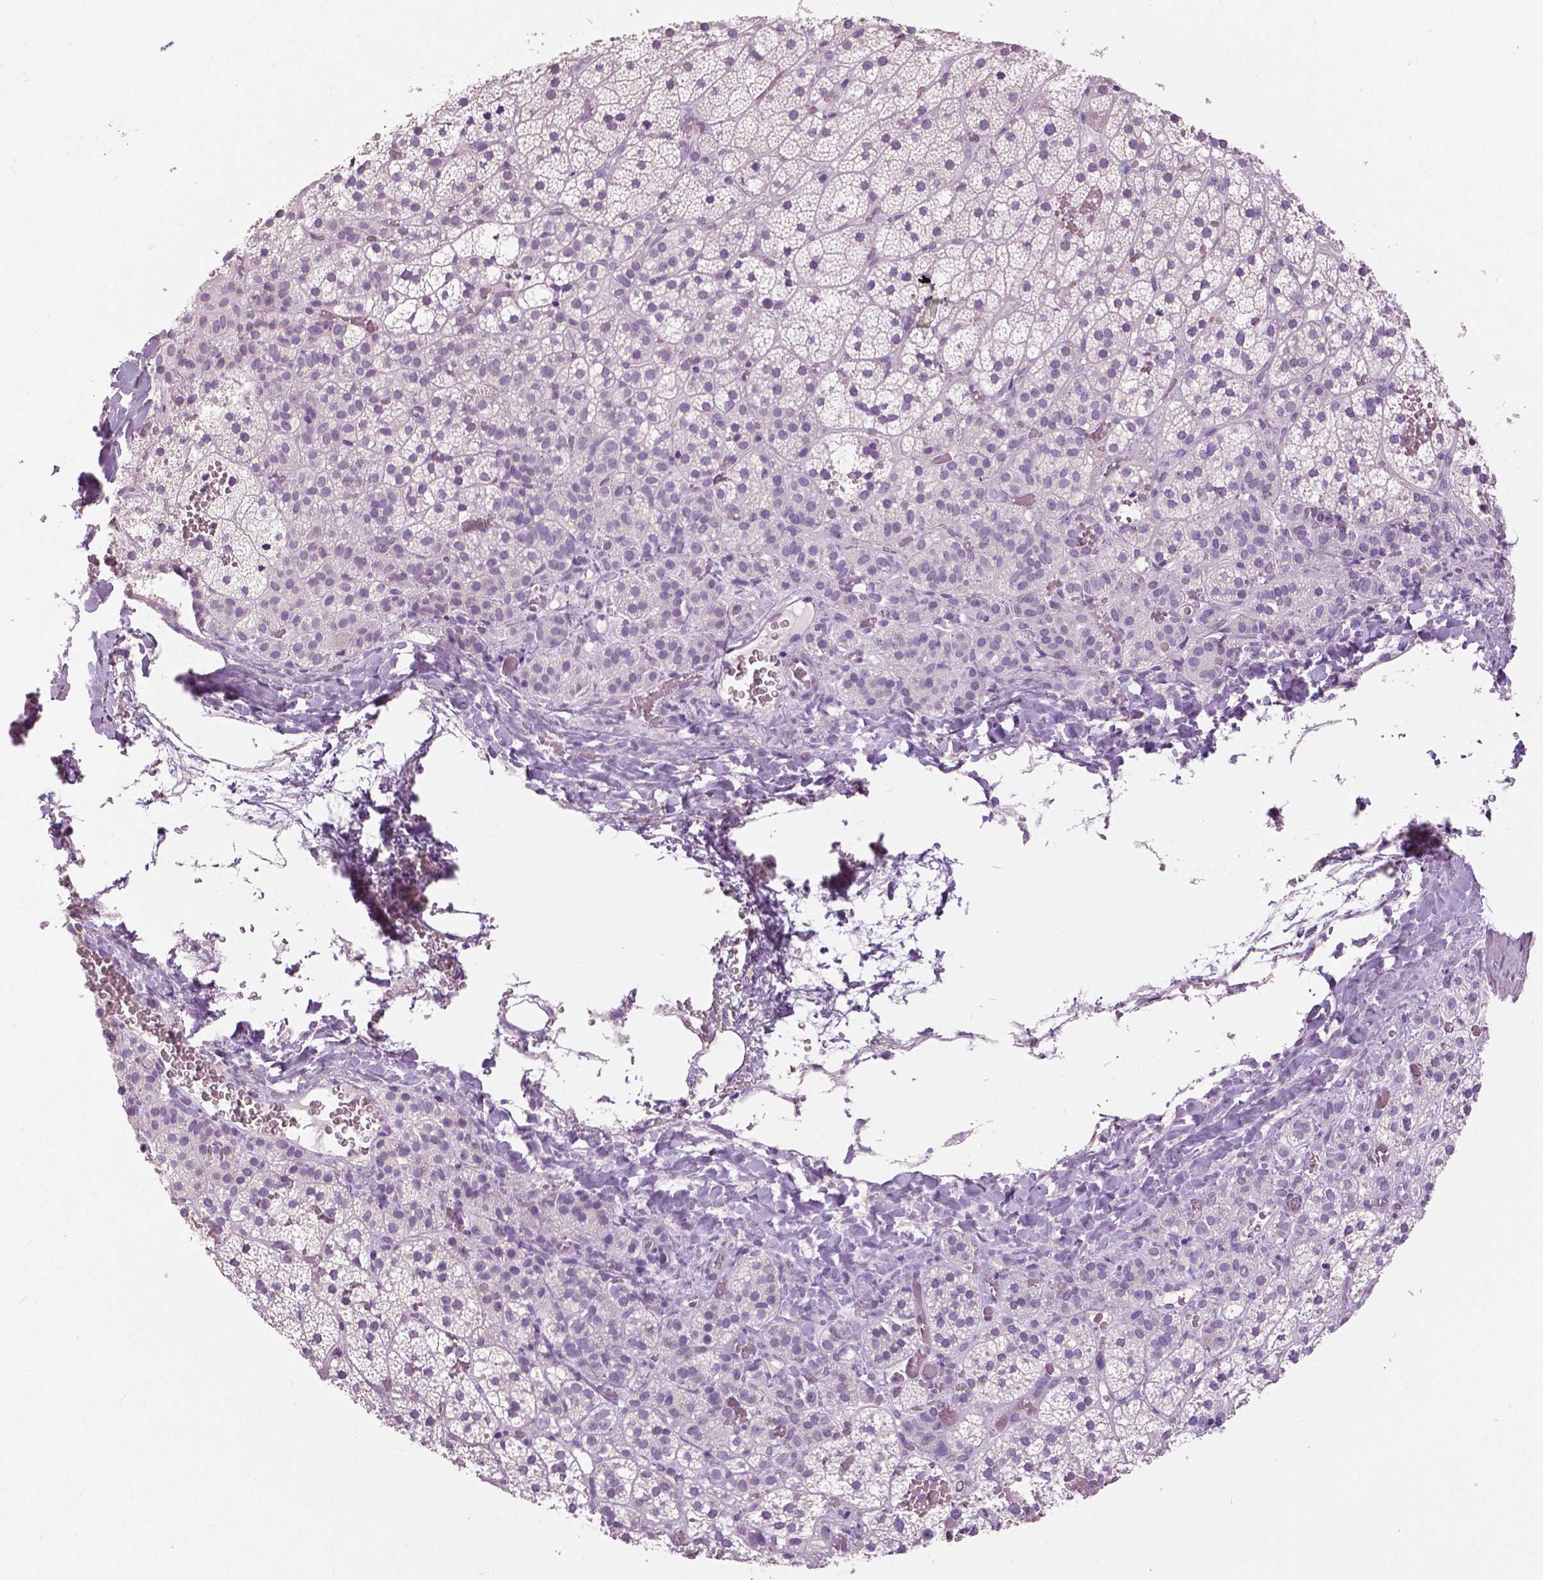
{"staining": {"intensity": "negative", "quantity": "none", "location": "none"}, "tissue": "adrenal gland", "cell_type": "Glandular cells", "image_type": "normal", "snomed": [{"axis": "morphology", "description": "Normal tissue, NOS"}, {"axis": "topography", "description": "Adrenal gland"}], "caption": "IHC of normal adrenal gland shows no positivity in glandular cells. (DAB (3,3'-diaminobenzidine) IHC visualized using brightfield microscopy, high magnification).", "gene": "GRIN2A", "patient": {"sex": "male", "age": 53}}